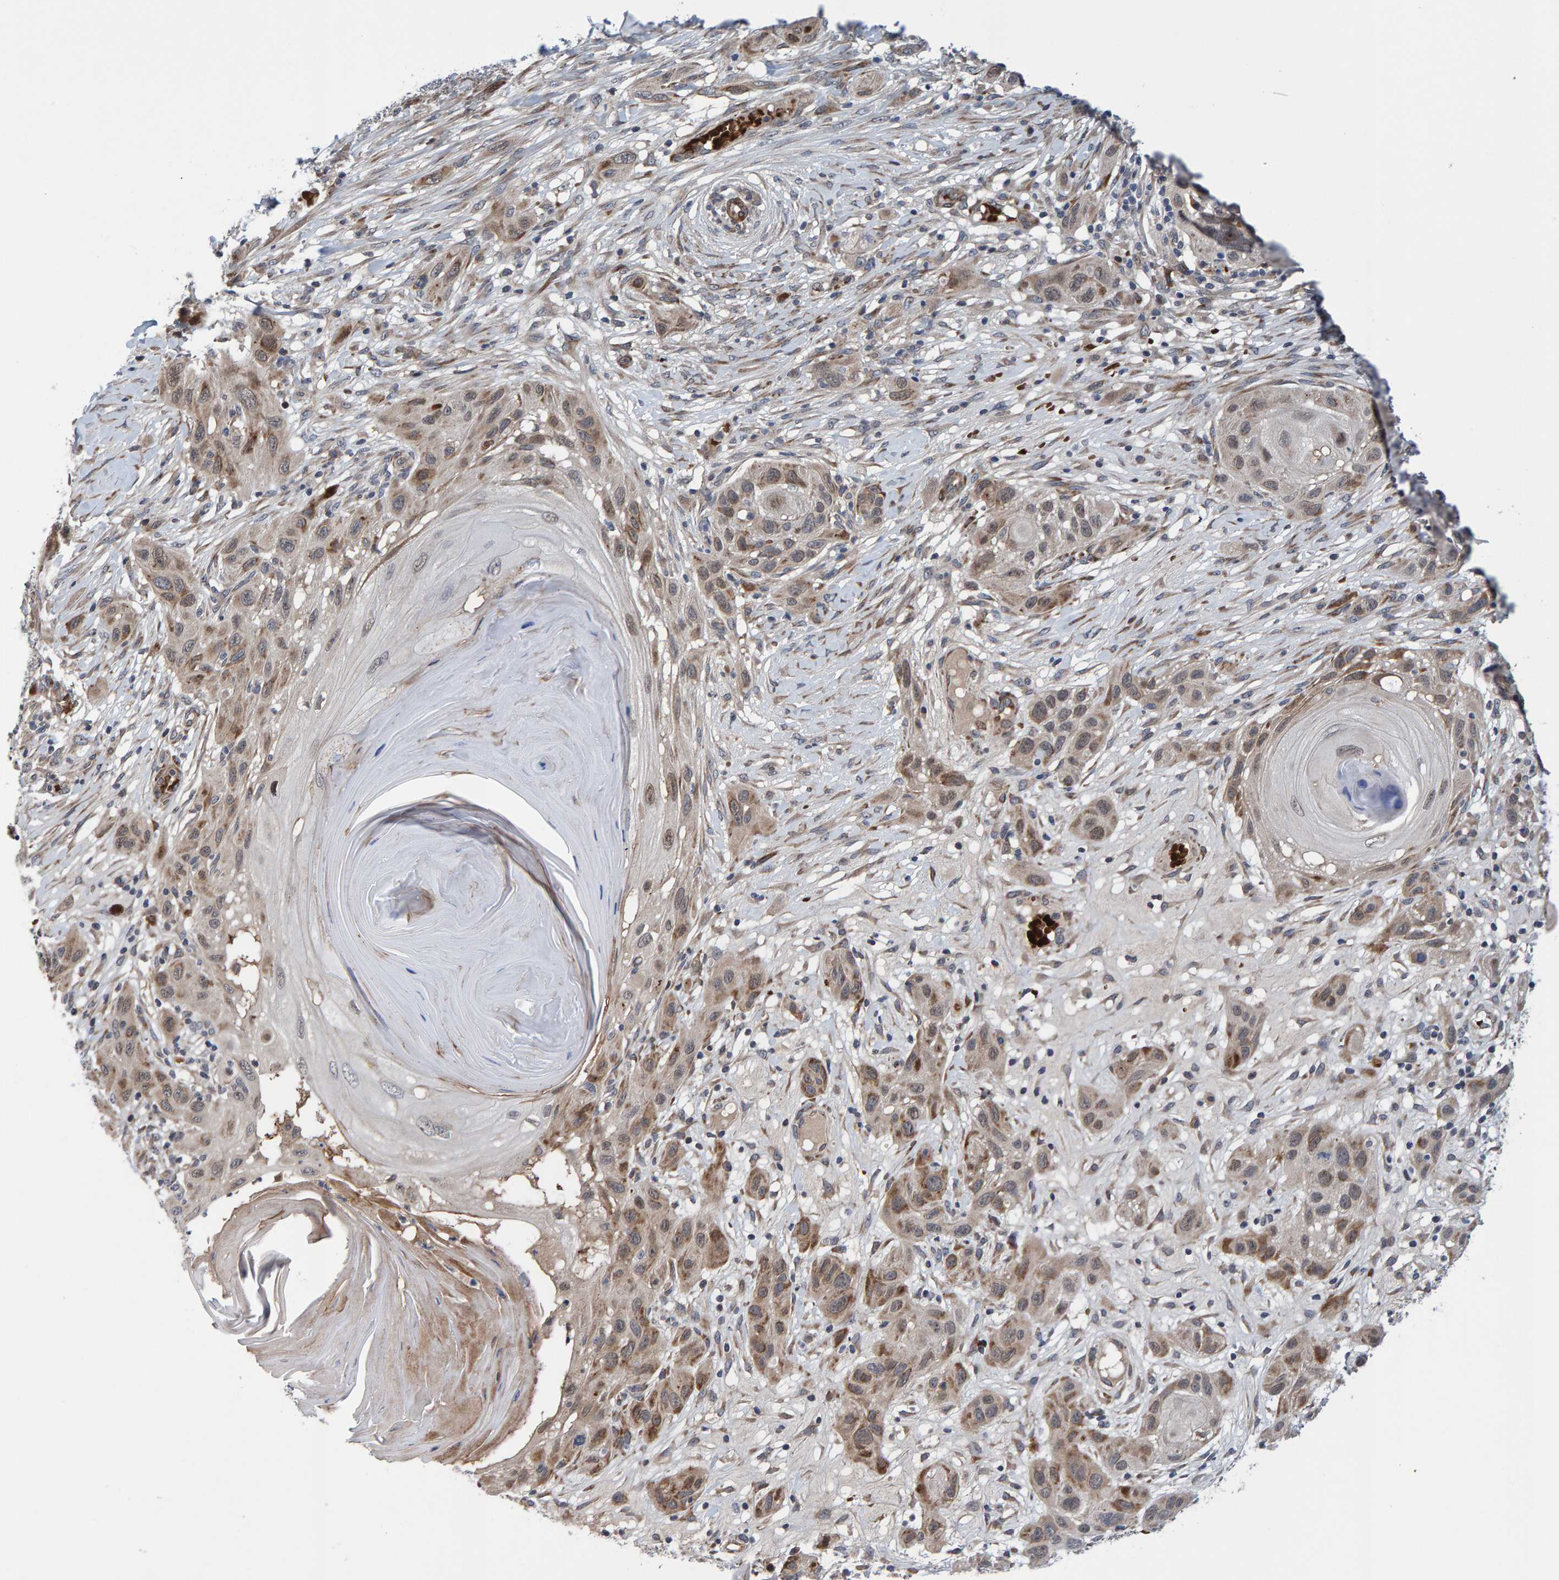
{"staining": {"intensity": "moderate", "quantity": "25%-75%", "location": "cytoplasmic/membranous"}, "tissue": "skin cancer", "cell_type": "Tumor cells", "image_type": "cancer", "snomed": [{"axis": "morphology", "description": "Squamous cell carcinoma, NOS"}, {"axis": "topography", "description": "Skin"}], "caption": "Skin squamous cell carcinoma stained with immunohistochemistry (IHC) shows moderate cytoplasmic/membranous staining in approximately 25%-75% of tumor cells. Nuclei are stained in blue.", "gene": "MFSD6L", "patient": {"sex": "female", "age": 96}}